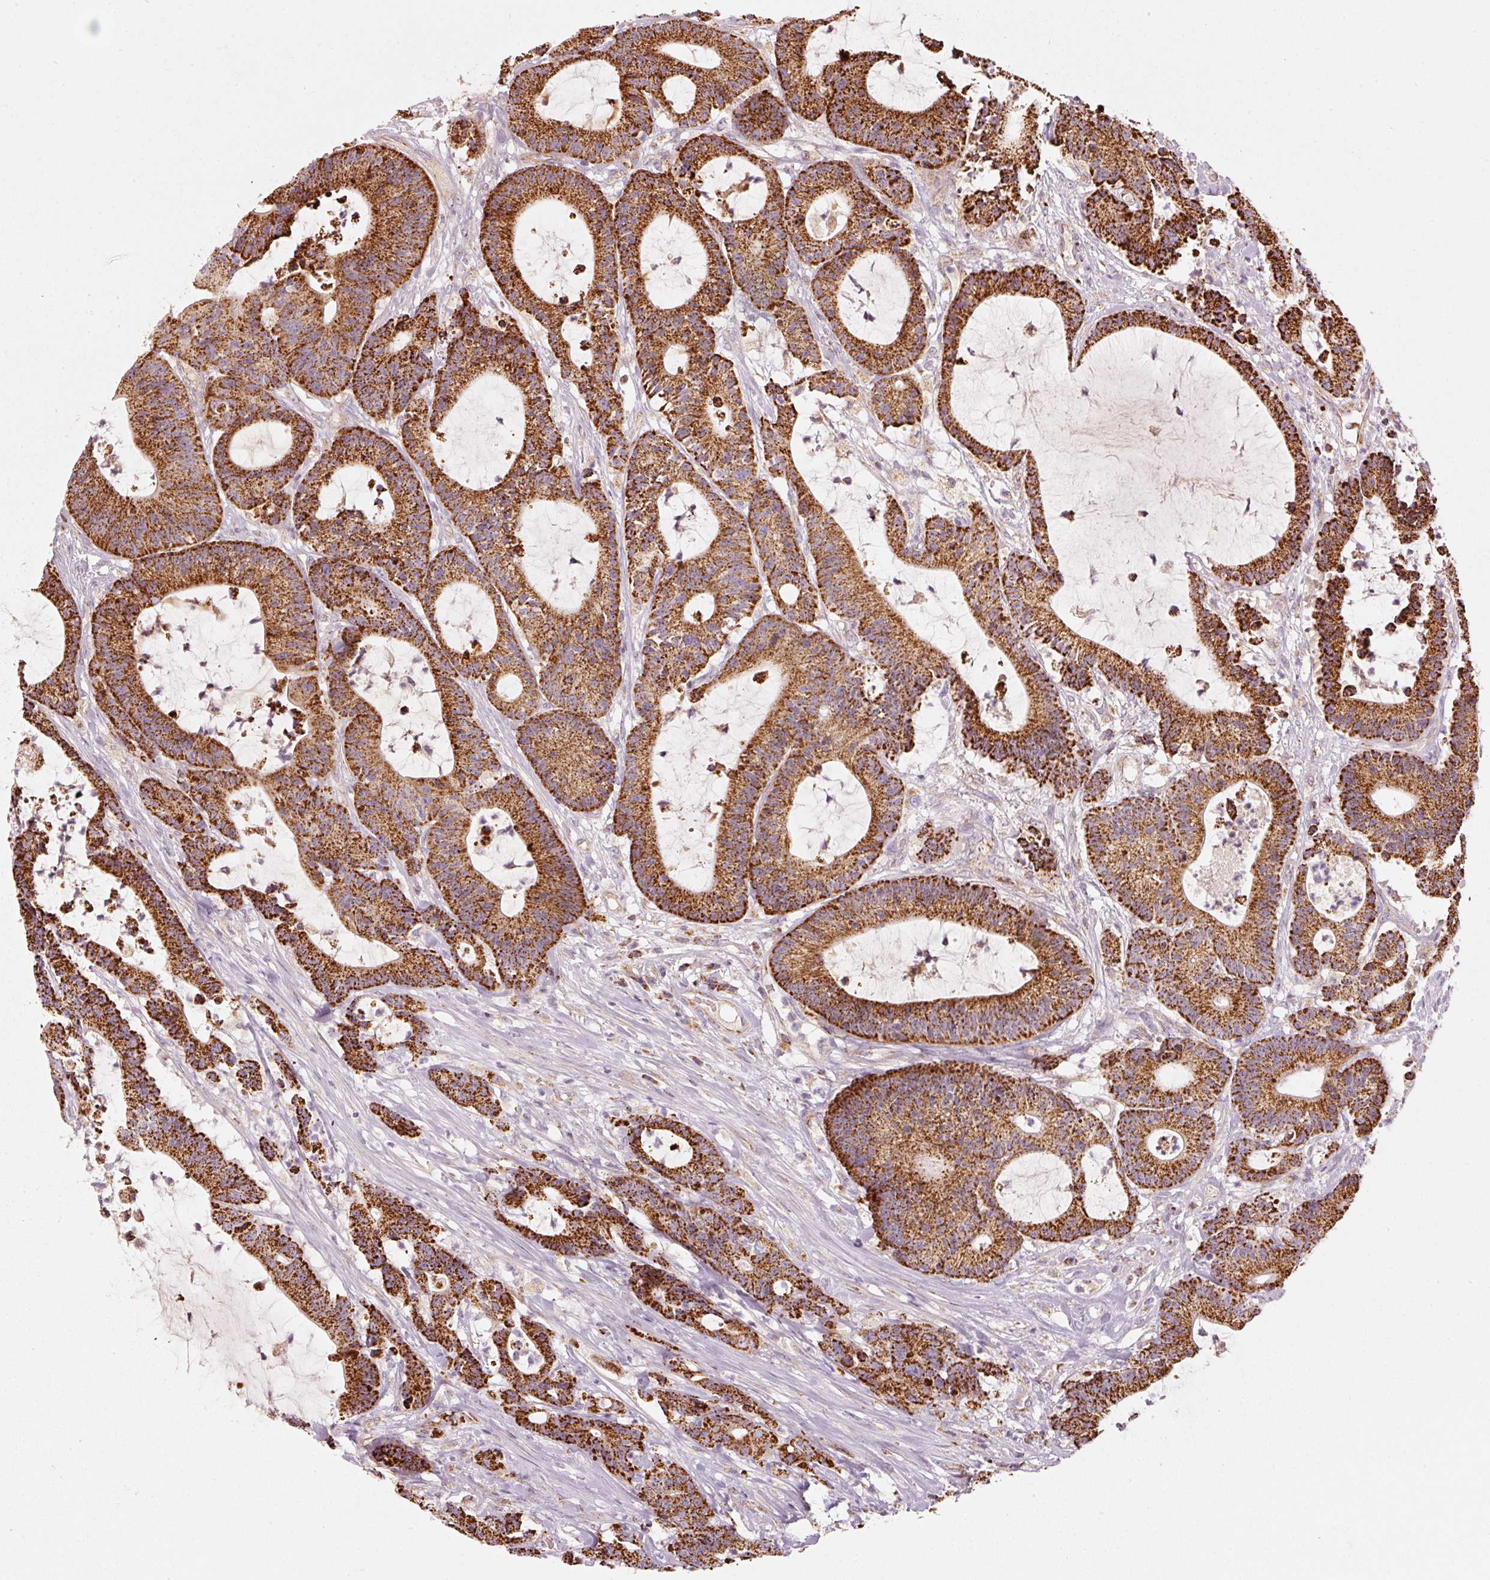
{"staining": {"intensity": "strong", "quantity": ">75%", "location": "cytoplasmic/membranous"}, "tissue": "colorectal cancer", "cell_type": "Tumor cells", "image_type": "cancer", "snomed": [{"axis": "morphology", "description": "Adenocarcinoma, NOS"}, {"axis": "topography", "description": "Colon"}], "caption": "Immunohistochemistry staining of colorectal adenocarcinoma, which shows high levels of strong cytoplasmic/membranous staining in about >75% of tumor cells indicating strong cytoplasmic/membranous protein expression. The staining was performed using DAB (3,3'-diaminobenzidine) (brown) for protein detection and nuclei were counterstained in hematoxylin (blue).", "gene": "C17orf98", "patient": {"sex": "female", "age": 84}}